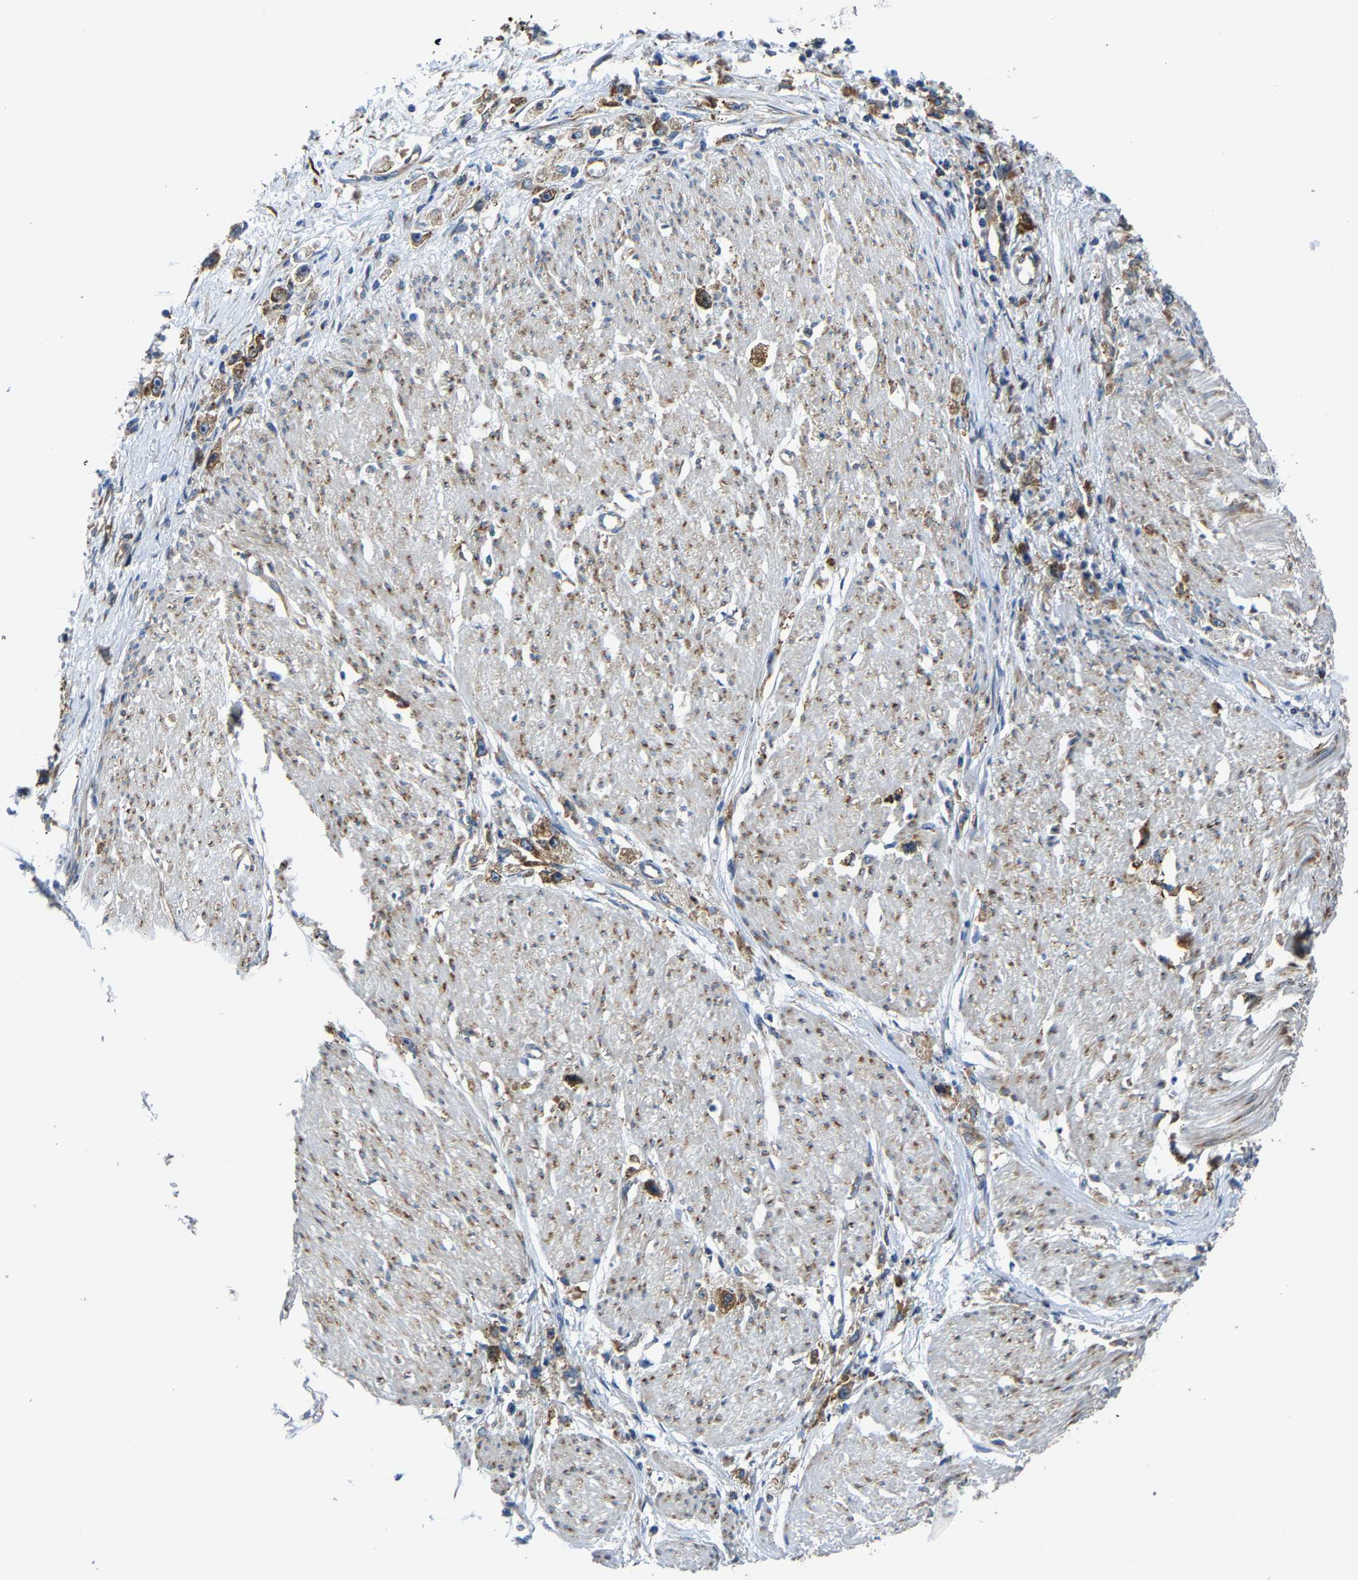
{"staining": {"intensity": "strong", "quantity": ">75%", "location": "cytoplasmic/membranous"}, "tissue": "stomach cancer", "cell_type": "Tumor cells", "image_type": "cancer", "snomed": [{"axis": "morphology", "description": "Adenocarcinoma, NOS"}, {"axis": "topography", "description": "Stomach"}], "caption": "Immunohistochemical staining of stomach cancer (adenocarcinoma) demonstrates high levels of strong cytoplasmic/membranous protein expression in approximately >75% of tumor cells.", "gene": "G3BP2", "patient": {"sex": "female", "age": 59}}